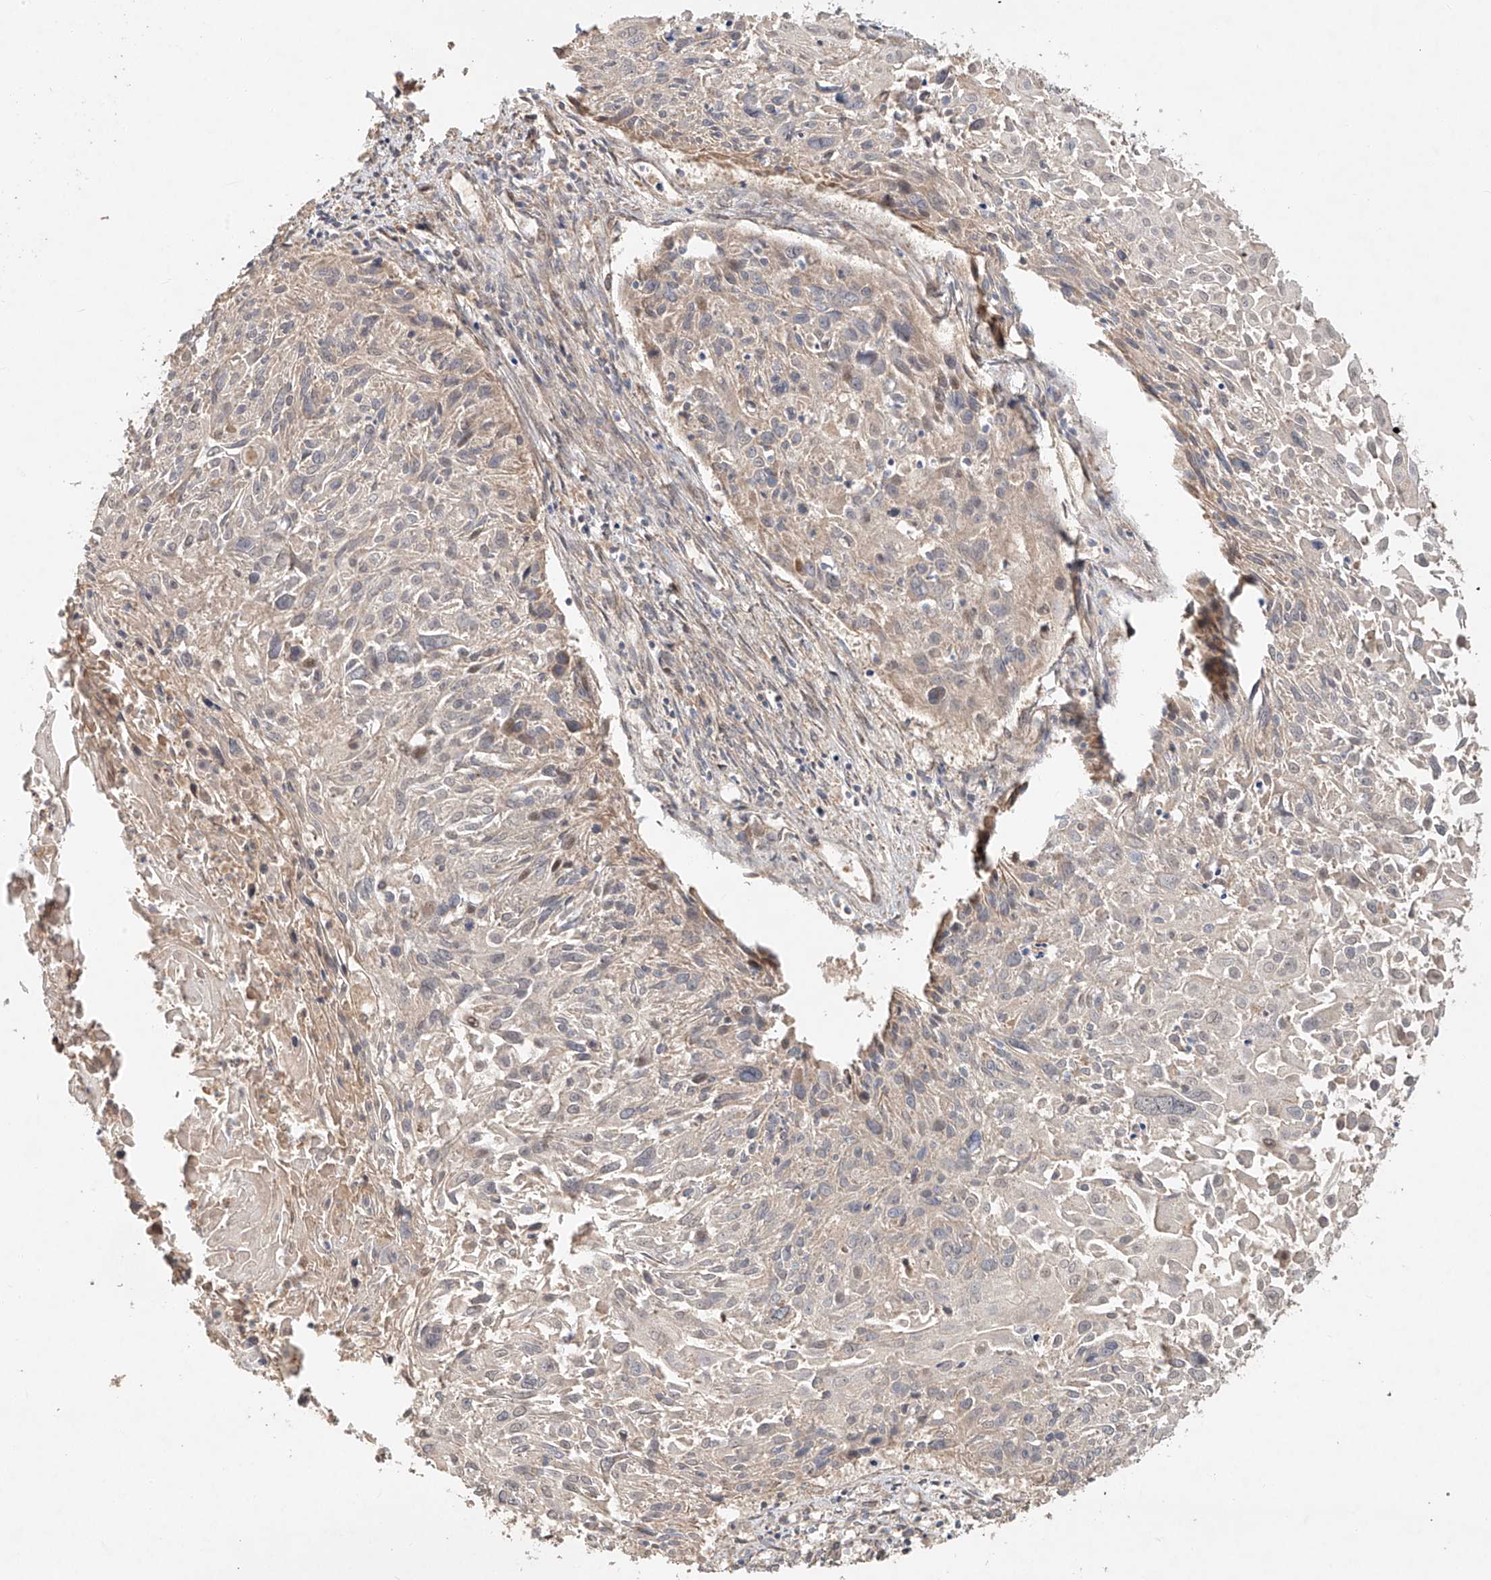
{"staining": {"intensity": "negative", "quantity": "none", "location": "none"}, "tissue": "cervical cancer", "cell_type": "Tumor cells", "image_type": "cancer", "snomed": [{"axis": "morphology", "description": "Squamous cell carcinoma, NOS"}, {"axis": "topography", "description": "Cervix"}], "caption": "The immunohistochemistry photomicrograph has no significant staining in tumor cells of squamous cell carcinoma (cervical) tissue.", "gene": "TMEM61", "patient": {"sex": "female", "age": 51}}